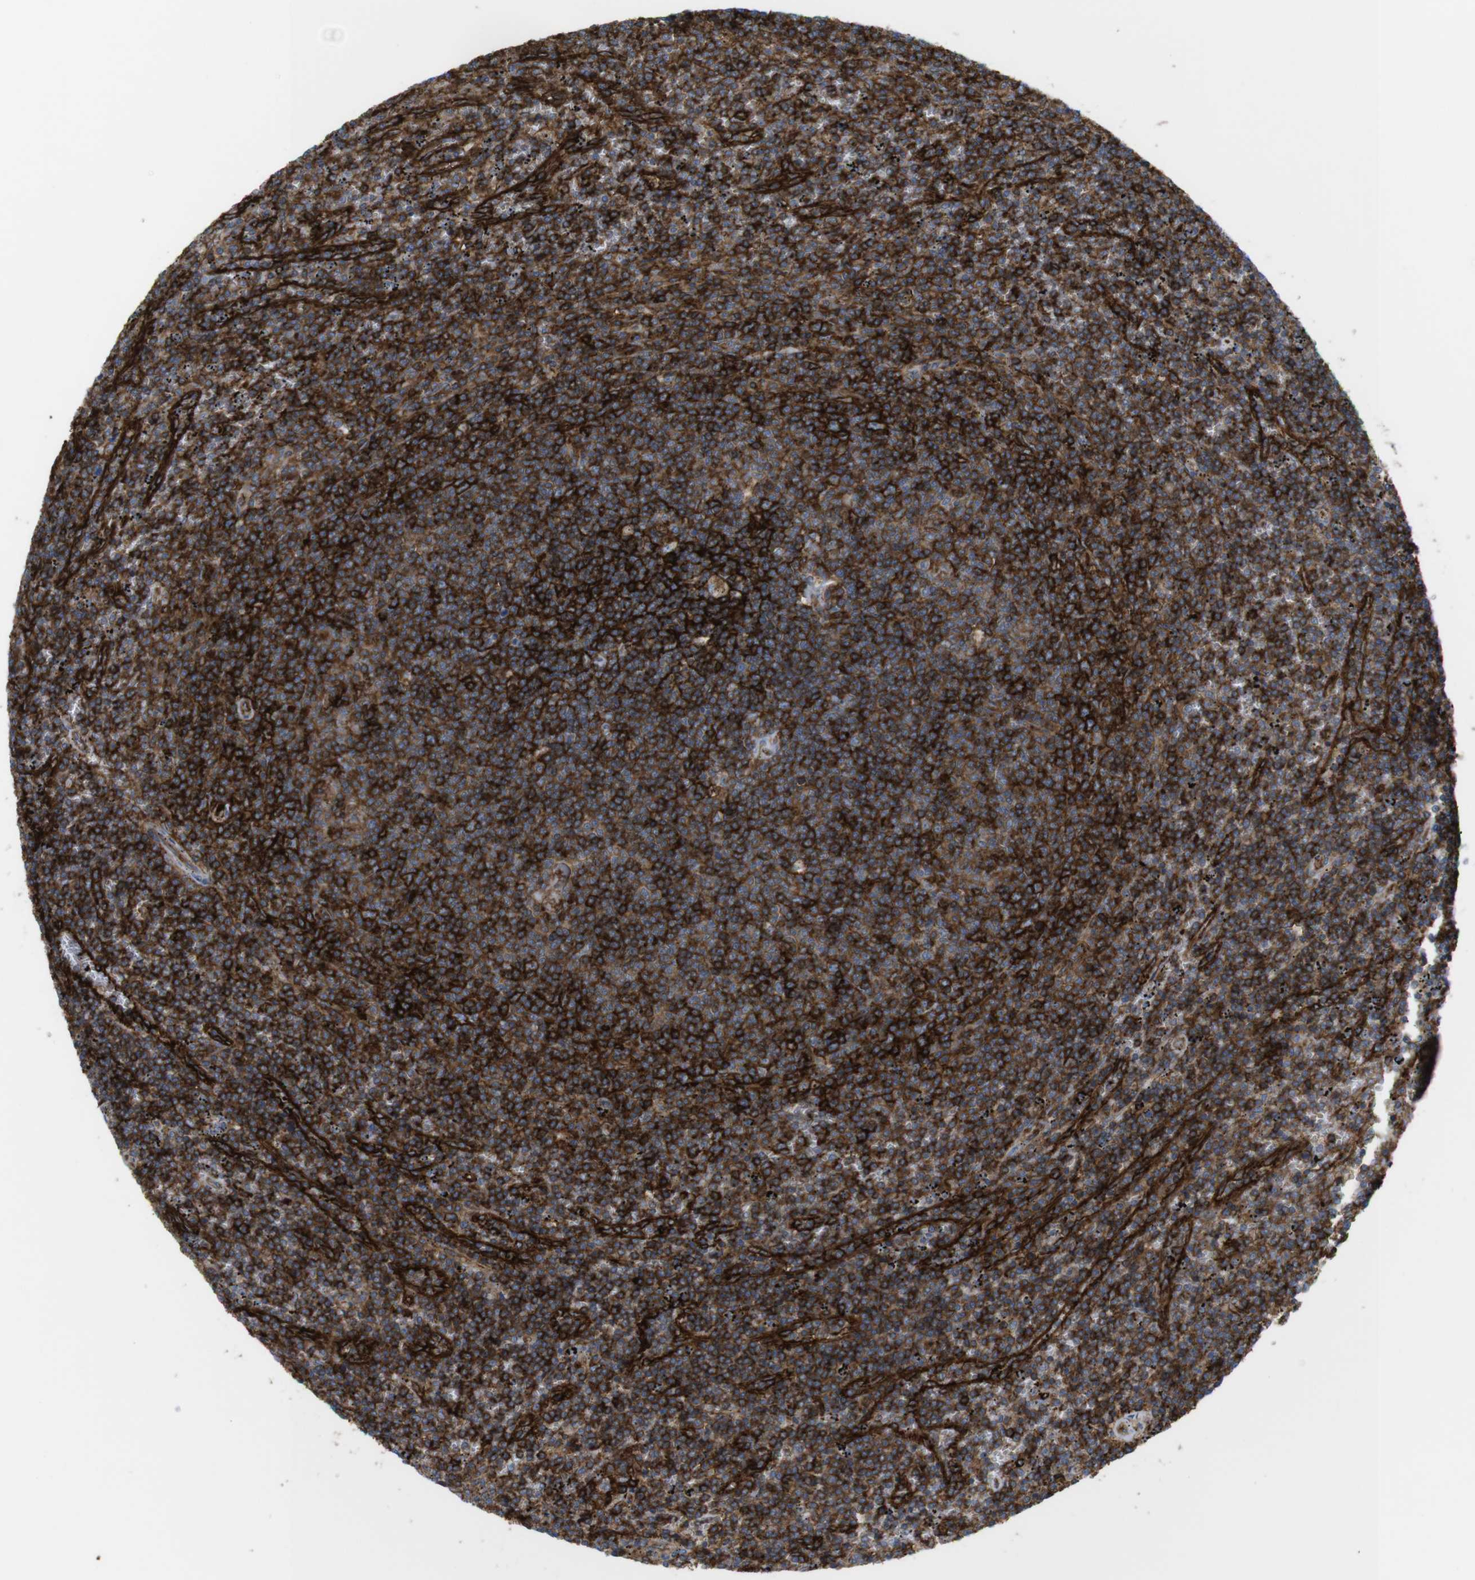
{"staining": {"intensity": "strong", "quantity": ">75%", "location": "cytoplasmic/membranous"}, "tissue": "lymphoma", "cell_type": "Tumor cells", "image_type": "cancer", "snomed": [{"axis": "morphology", "description": "Malignant lymphoma, non-Hodgkin's type, Low grade"}, {"axis": "topography", "description": "Spleen"}], "caption": "Immunohistochemical staining of malignant lymphoma, non-Hodgkin's type (low-grade) displays high levels of strong cytoplasmic/membranous positivity in about >75% of tumor cells.", "gene": "CCR6", "patient": {"sex": "female", "age": 50}}